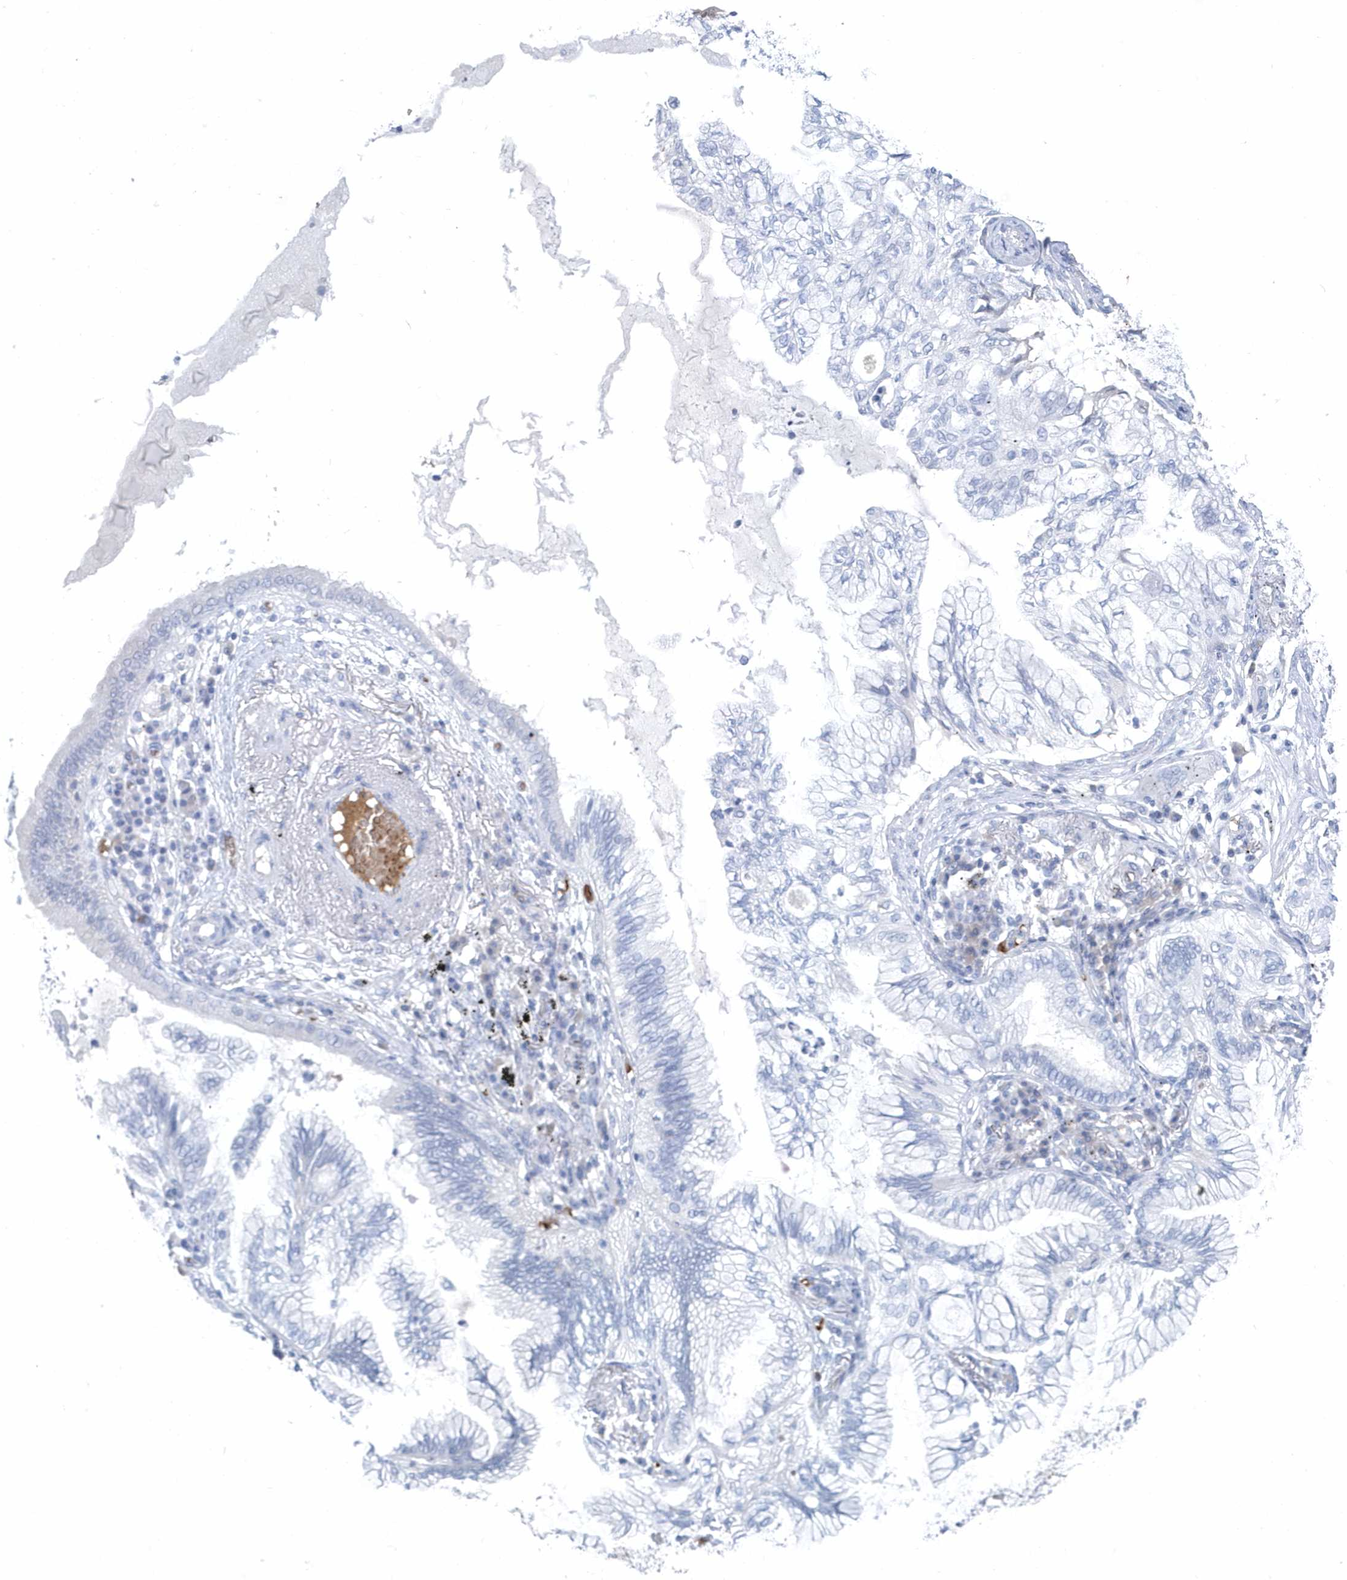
{"staining": {"intensity": "negative", "quantity": "none", "location": "none"}, "tissue": "lung cancer", "cell_type": "Tumor cells", "image_type": "cancer", "snomed": [{"axis": "morphology", "description": "Normal tissue, NOS"}, {"axis": "morphology", "description": "Adenocarcinoma, NOS"}, {"axis": "topography", "description": "Bronchus"}, {"axis": "topography", "description": "Lung"}], "caption": "Protein analysis of lung cancer (adenocarcinoma) shows no significant expression in tumor cells.", "gene": "HBA2", "patient": {"sex": "female", "age": 70}}